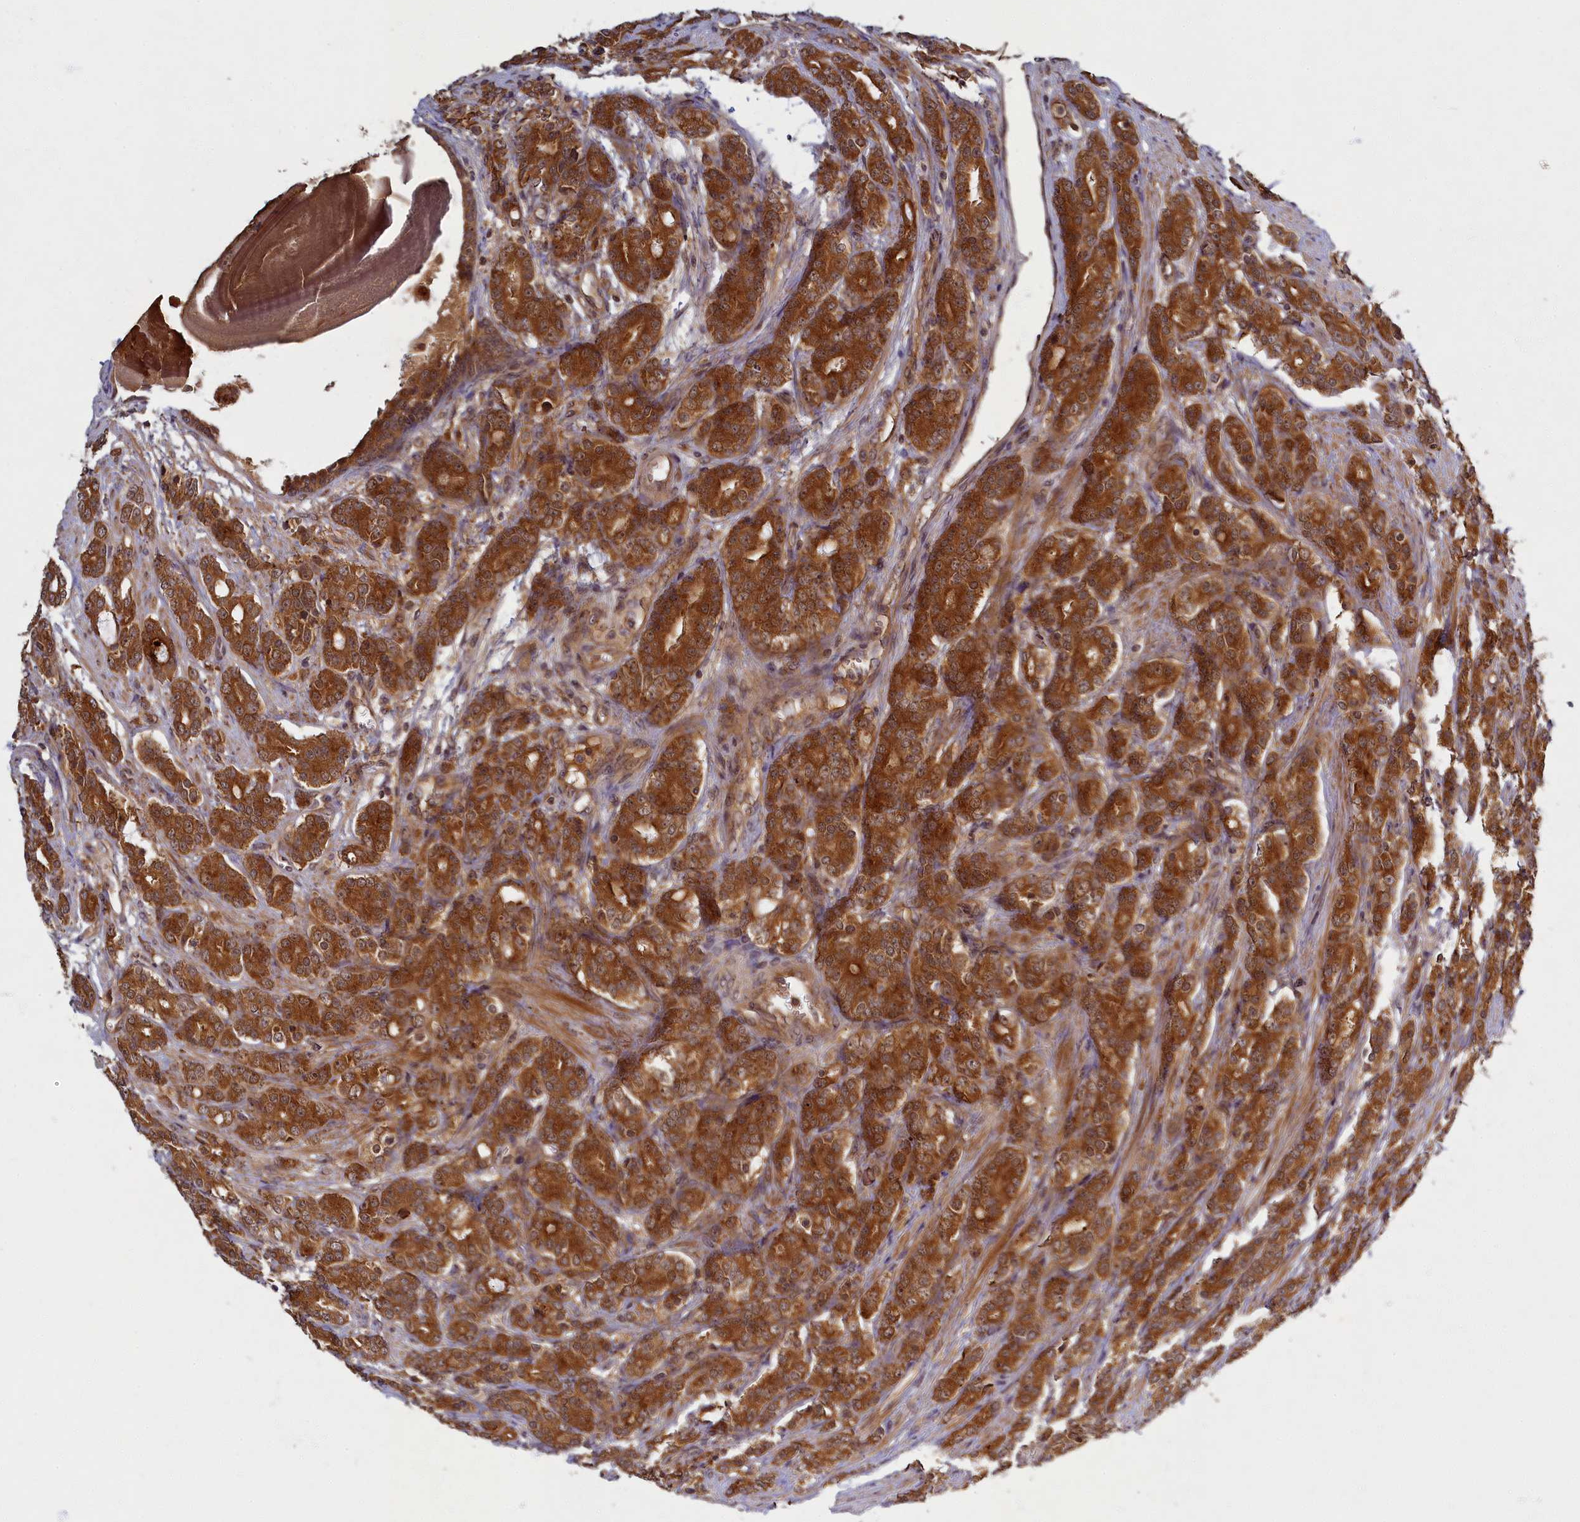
{"staining": {"intensity": "strong", "quantity": ">75%", "location": "cytoplasmic/membranous"}, "tissue": "prostate cancer", "cell_type": "Tumor cells", "image_type": "cancer", "snomed": [{"axis": "morphology", "description": "Adenocarcinoma, High grade"}, {"axis": "topography", "description": "Prostate"}], "caption": "Tumor cells demonstrate high levels of strong cytoplasmic/membranous staining in about >75% of cells in prostate high-grade adenocarcinoma.", "gene": "BICD1", "patient": {"sex": "male", "age": 62}}